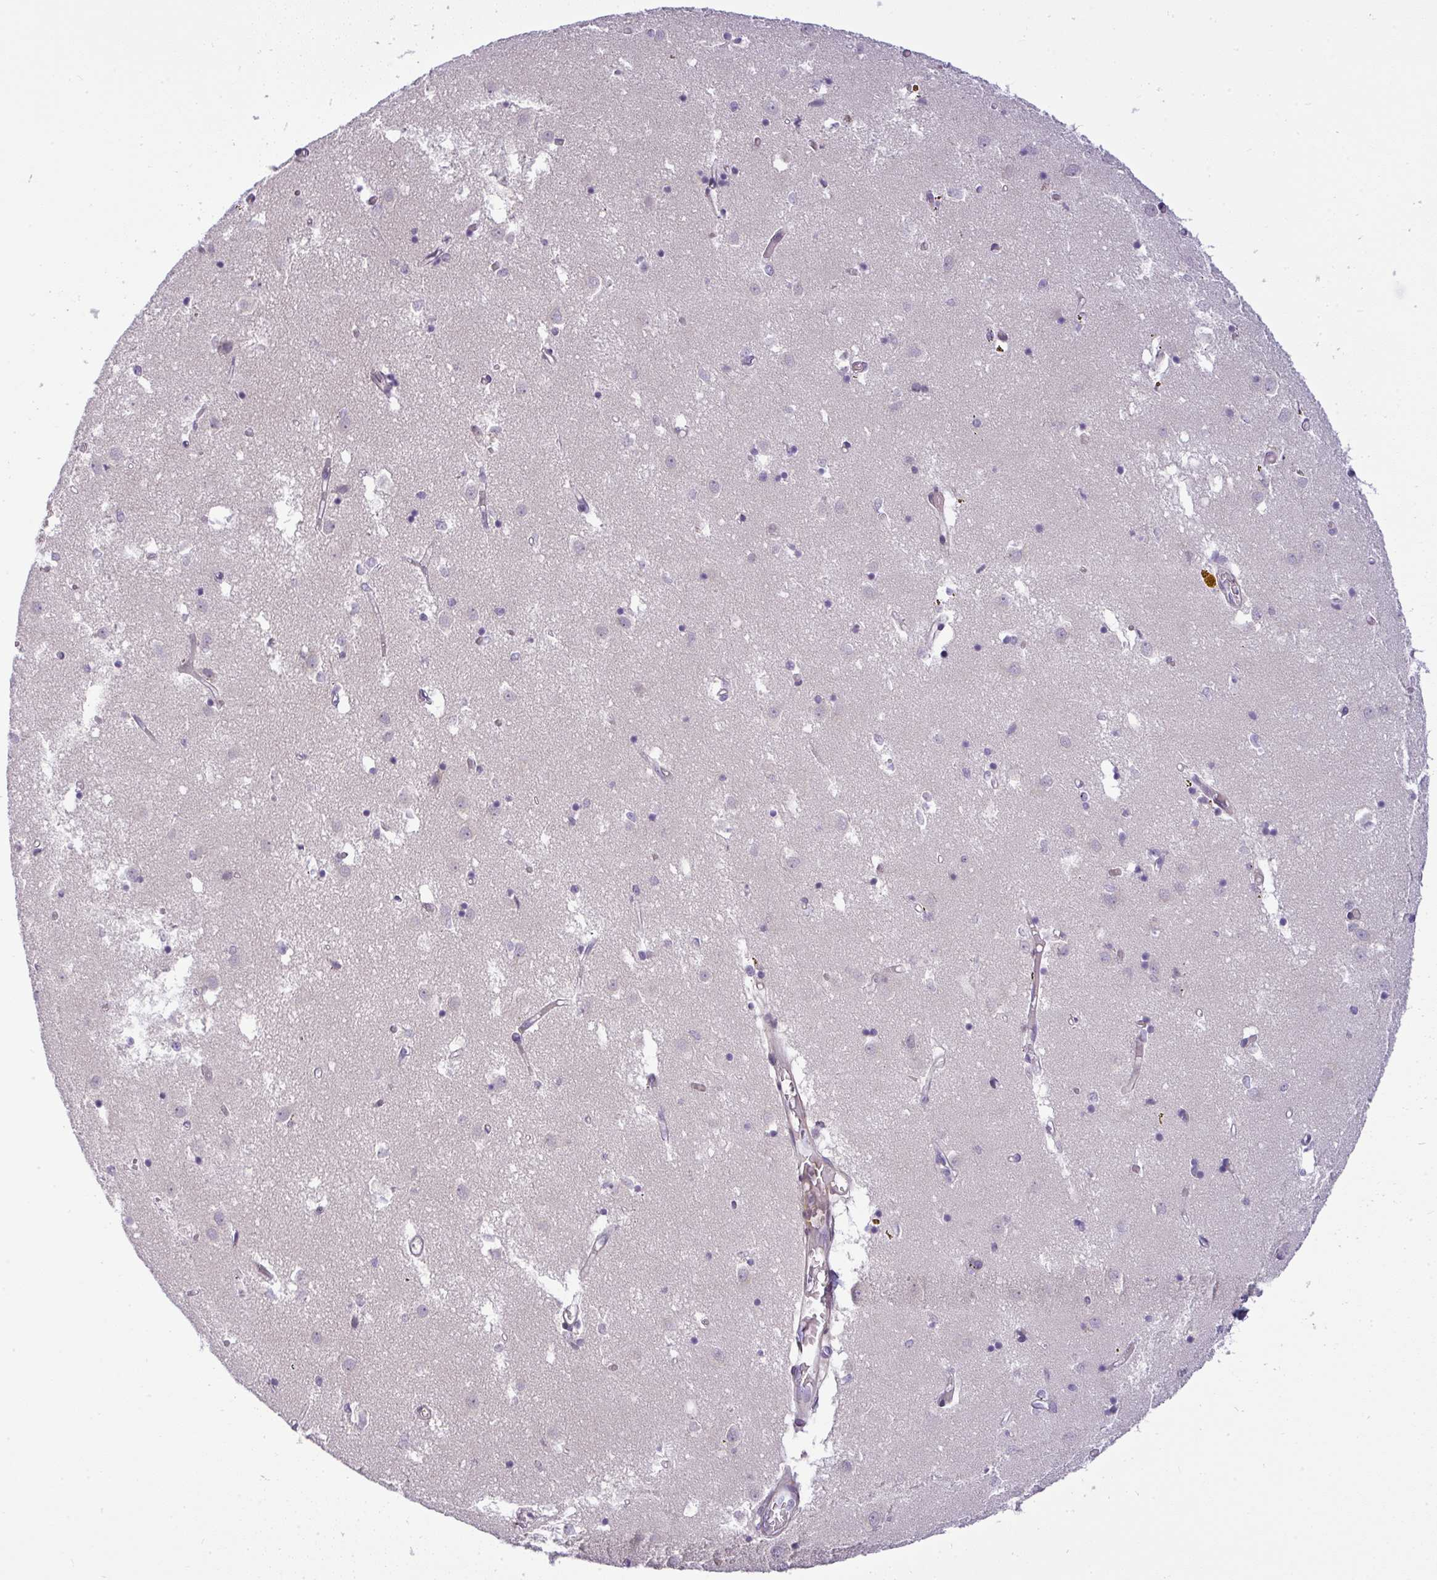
{"staining": {"intensity": "negative", "quantity": "none", "location": "none"}, "tissue": "caudate", "cell_type": "Glial cells", "image_type": "normal", "snomed": [{"axis": "morphology", "description": "Normal tissue, NOS"}, {"axis": "topography", "description": "Lateral ventricle wall"}], "caption": "Glial cells show no significant protein staining in unremarkable caudate.", "gene": "DZIP1", "patient": {"sex": "male", "age": 70}}